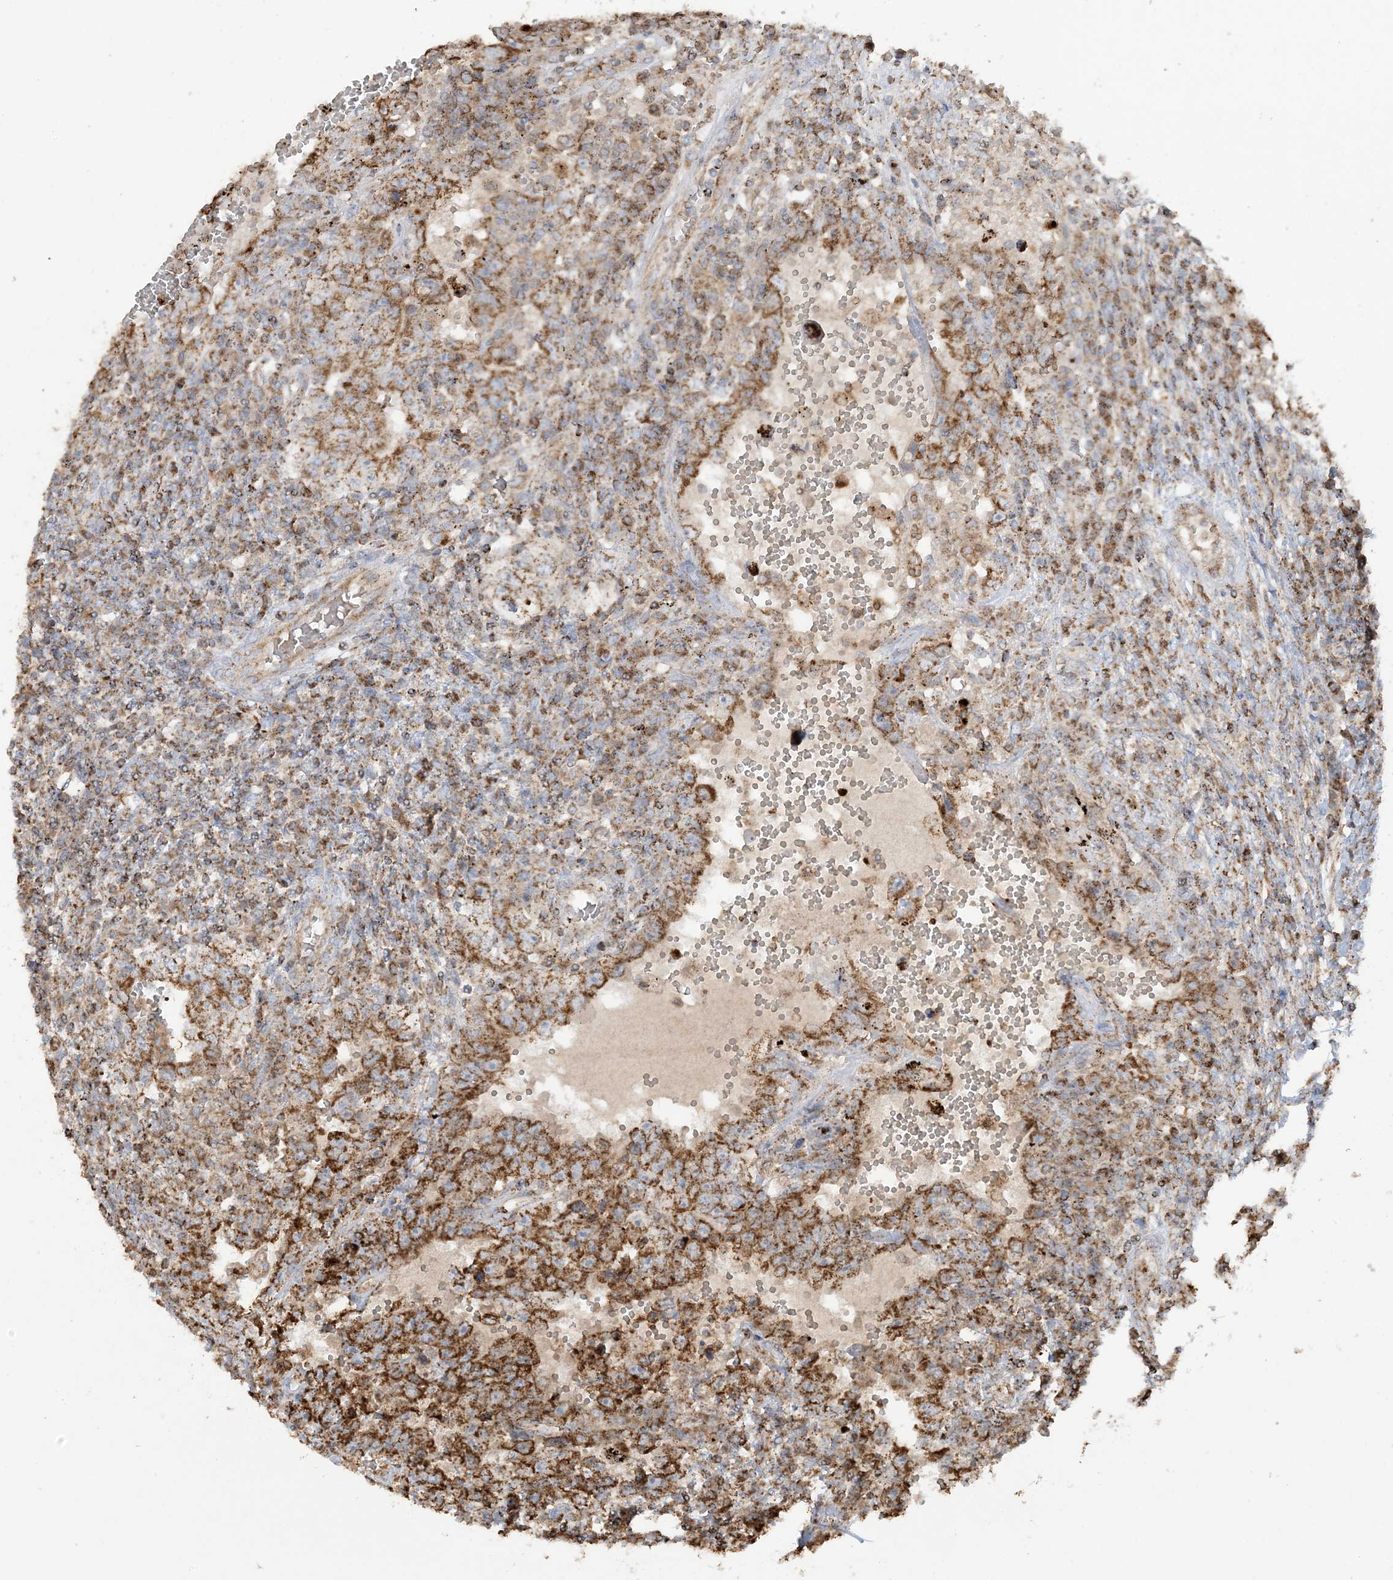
{"staining": {"intensity": "moderate", "quantity": ">75%", "location": "cytoplasmic/membranous"}, "tissue": "testis cancer", "cell_type": "Tumor cells", "image_type": "cancer", "snomed": [{"axis": "morphology", "description": "Carcinoma, Embryonal, NOS"}, {"axis": "topography", "description": "Testis"}], "caption": "Protein staining shows moderate cytoplasmic/membranous staining in approximately >75% of tumor cells in testis embryonal carcinoma.", "gene": "AGA", "patient": {"sex": "male", "age": 26}}